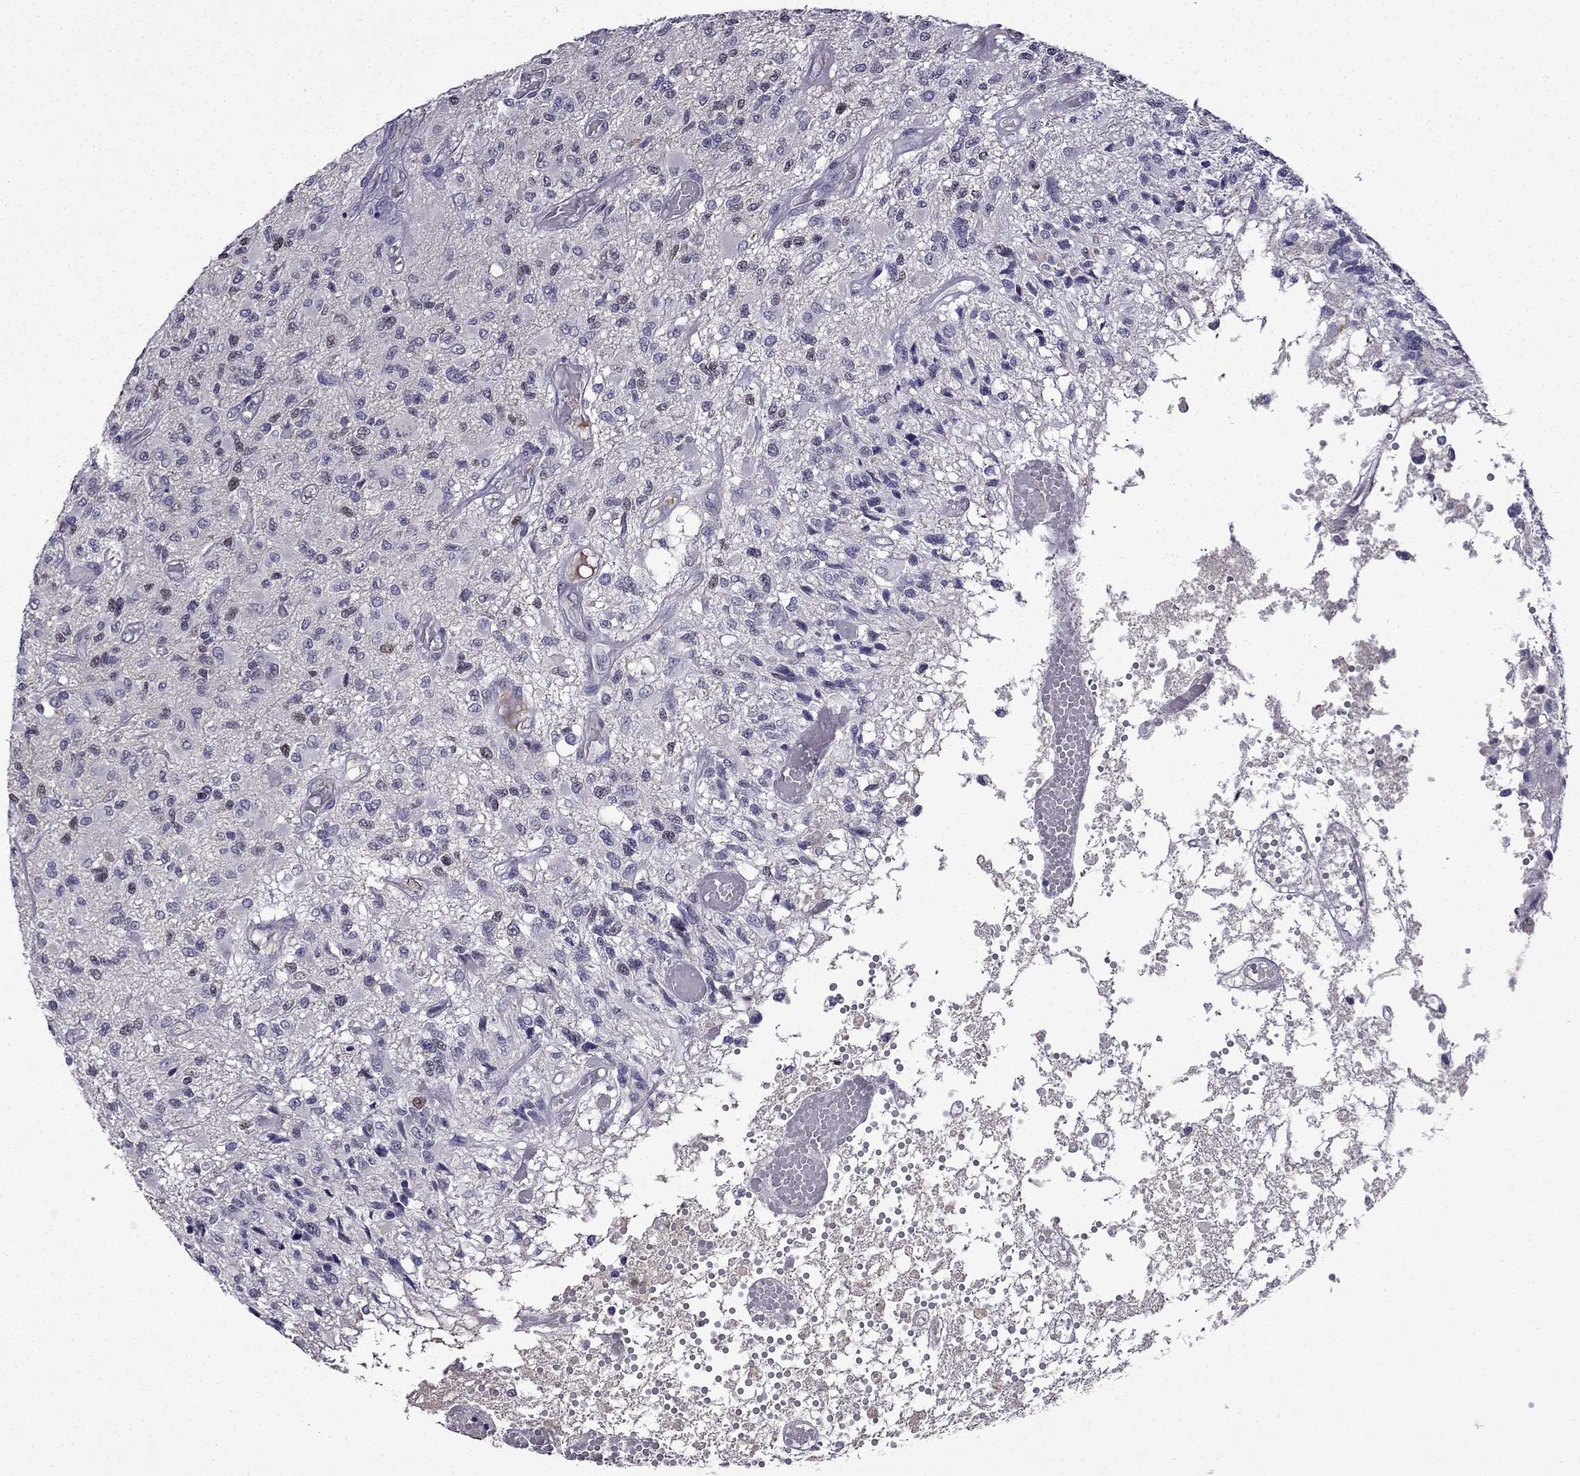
{"staining": {"intensity": "negative", "quantity": "none", "location": "none"}, "tissue": "glioma", "cell_type": "Tumor cells", "image_type": "cancer", "snomed": [{"axis": "morphology", "description": "Glioma, malignant, High grade"}, {"axis": "topography", "description": "Brain"}], "caption": "IHC histopathology image of malignant glioma (high-grade) stained for a protein (brown), which exhibits no positivity in tumor cells.", "gene": "UHRF1", "patient": {"sex": "female", "age": 63}}